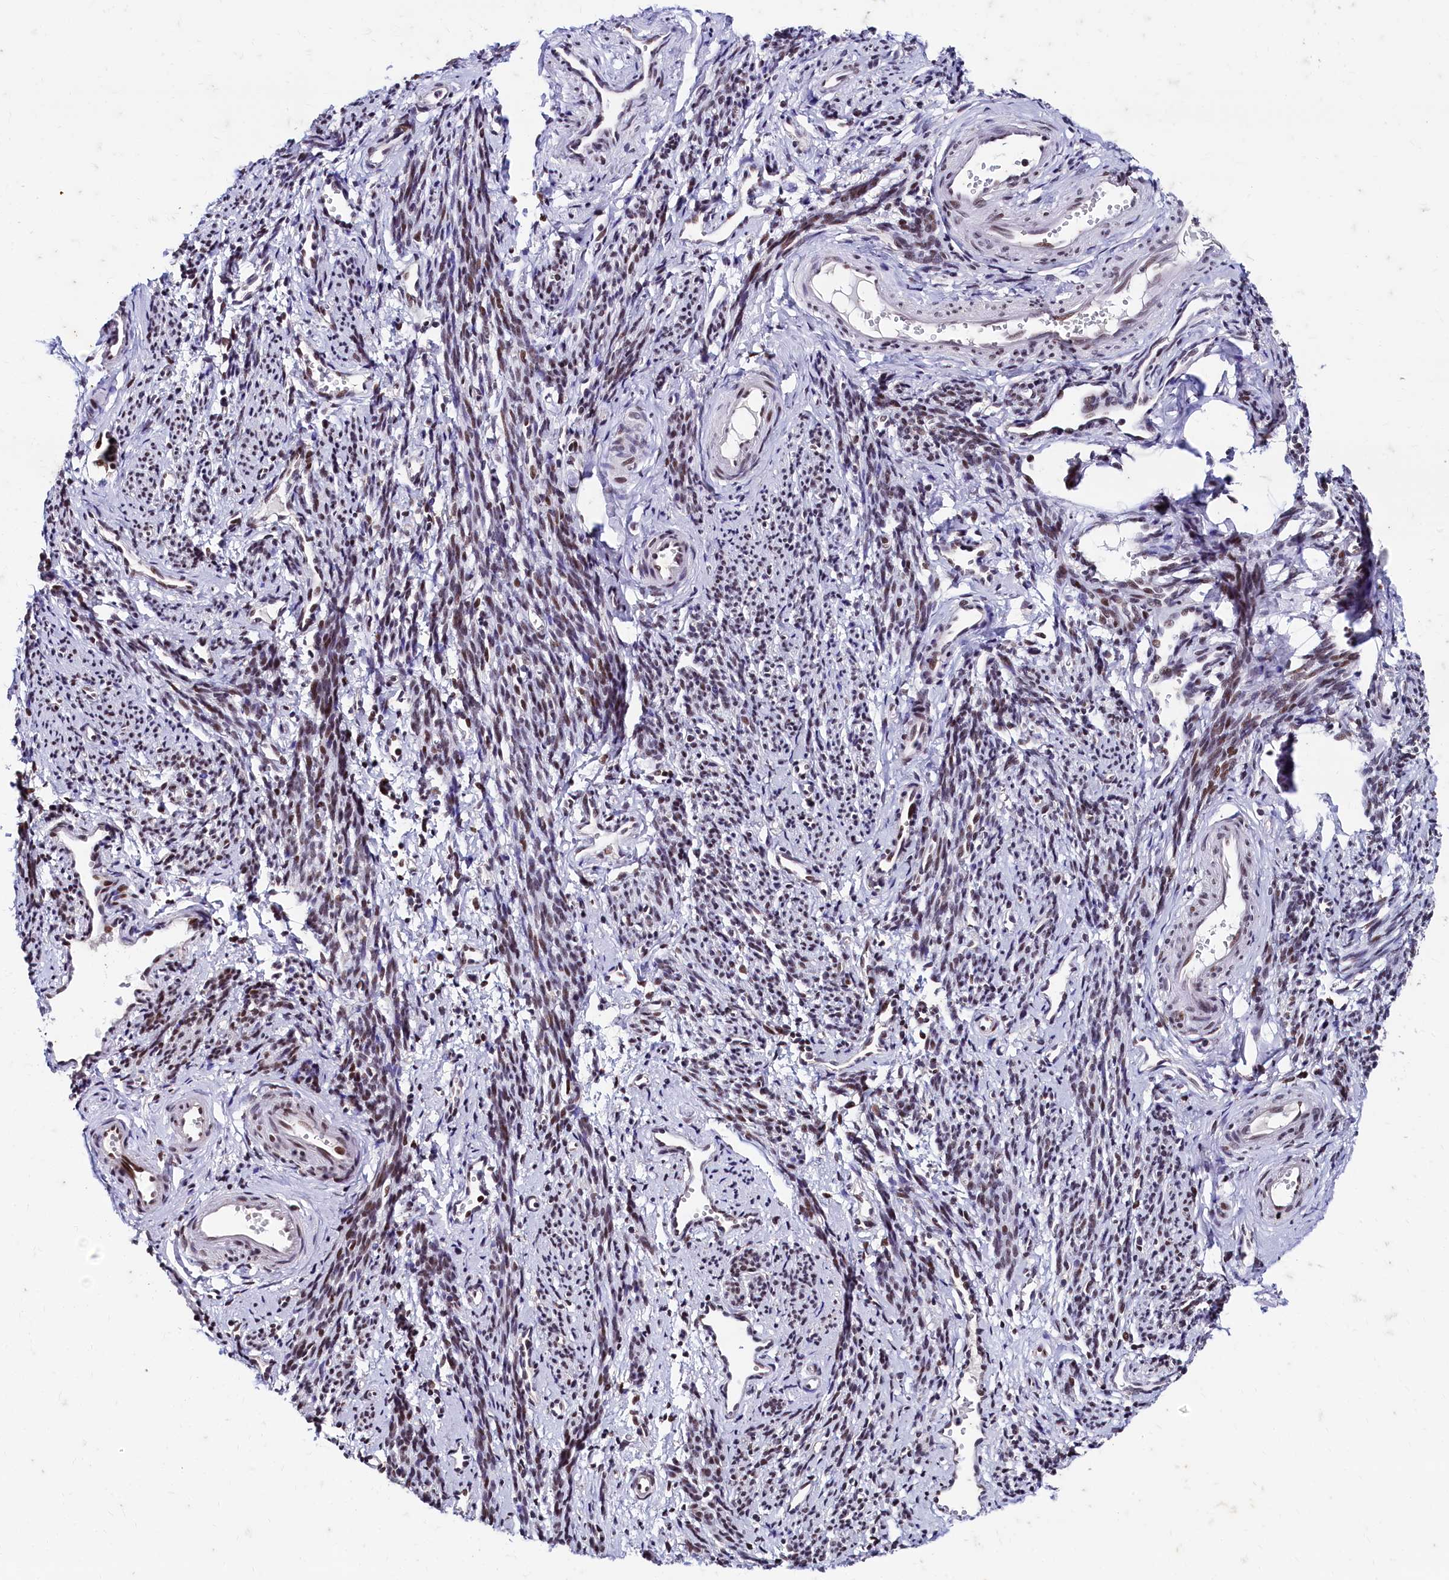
{"staining": {"intensity": "moderate", "quantity": ">75%", "location": "nuclear"}, "tissue": "smooth muscle", "cell_type": "Smooth muscle cells", "image_type": "normal", "snomed": [{"axis": "morphology", "description": "Normal tissue, NOS"}, {"axis": "topography", "description": "Smooth muscle"}, {"axis": "topography", "description": "Uterus"}], "caption": "Normal smooth muscle was stained to show a protein in brown. There is medium levels of moderate nuclear positivity in approximately >75% of smooth muscle cells.", "gene": "CPSF7", "patient": {"sex": "female", "age": 59}}